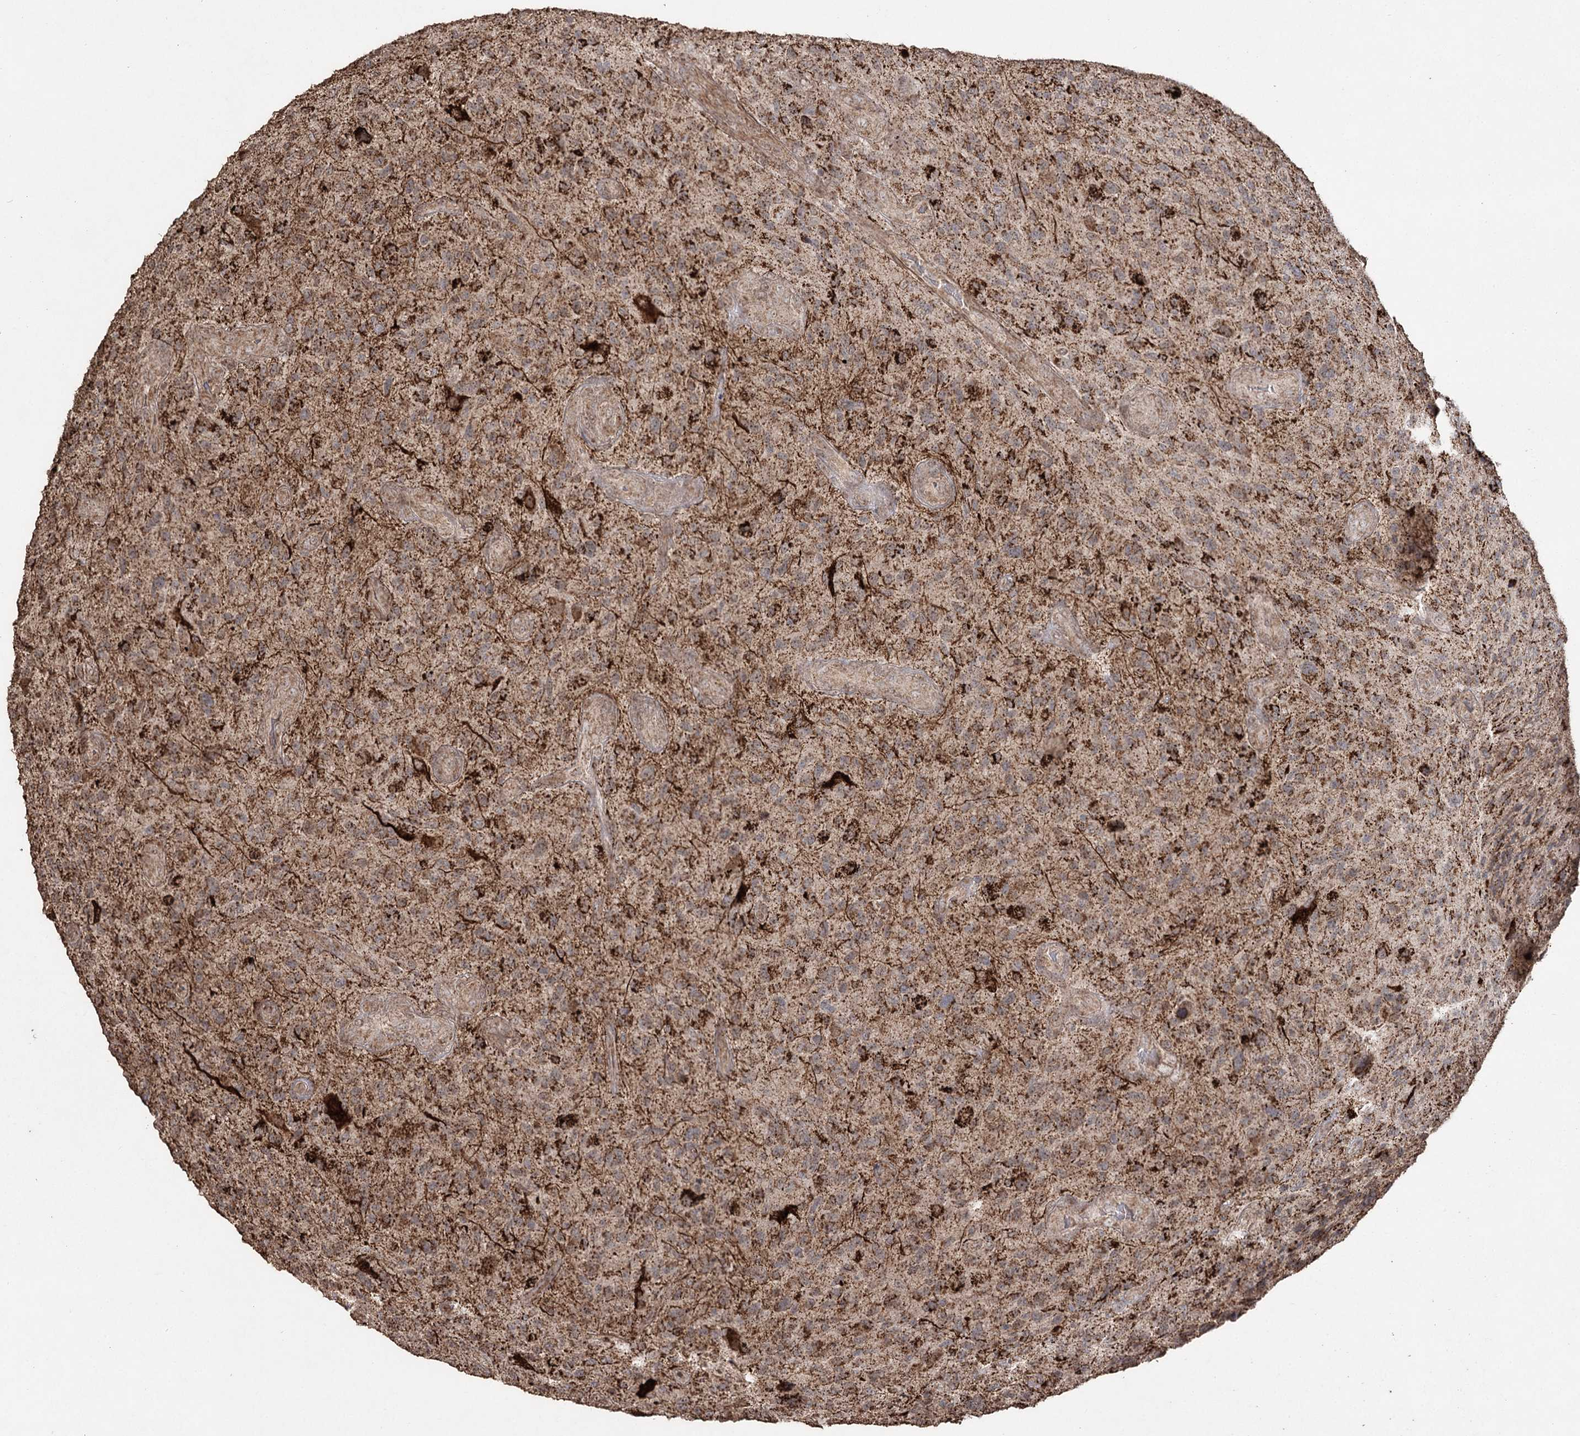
{"staining": {"intensity": "moderate", "quantity": ">75%", "location": "cytoplasmic/membranous"}, "tissue": "glioma", "cell_type": "Tumor cells", "image_type": "cancer", "snomed": [{"axis": "morphology", "description": "Glioma, malignant, High grade"}, {"axis": "topography", "description": "Brain"}], "caption": "Immunohistochemistry (IHC) histopathology image of human malignant high-grade glioma stained for a protein (brown), which demonstrates medium levels of moderate cytoplasmic/membranous positivity in about >75% of tumor cells.", "gene": "SLF2", "patient": {"sex": "male", "age": 47}}